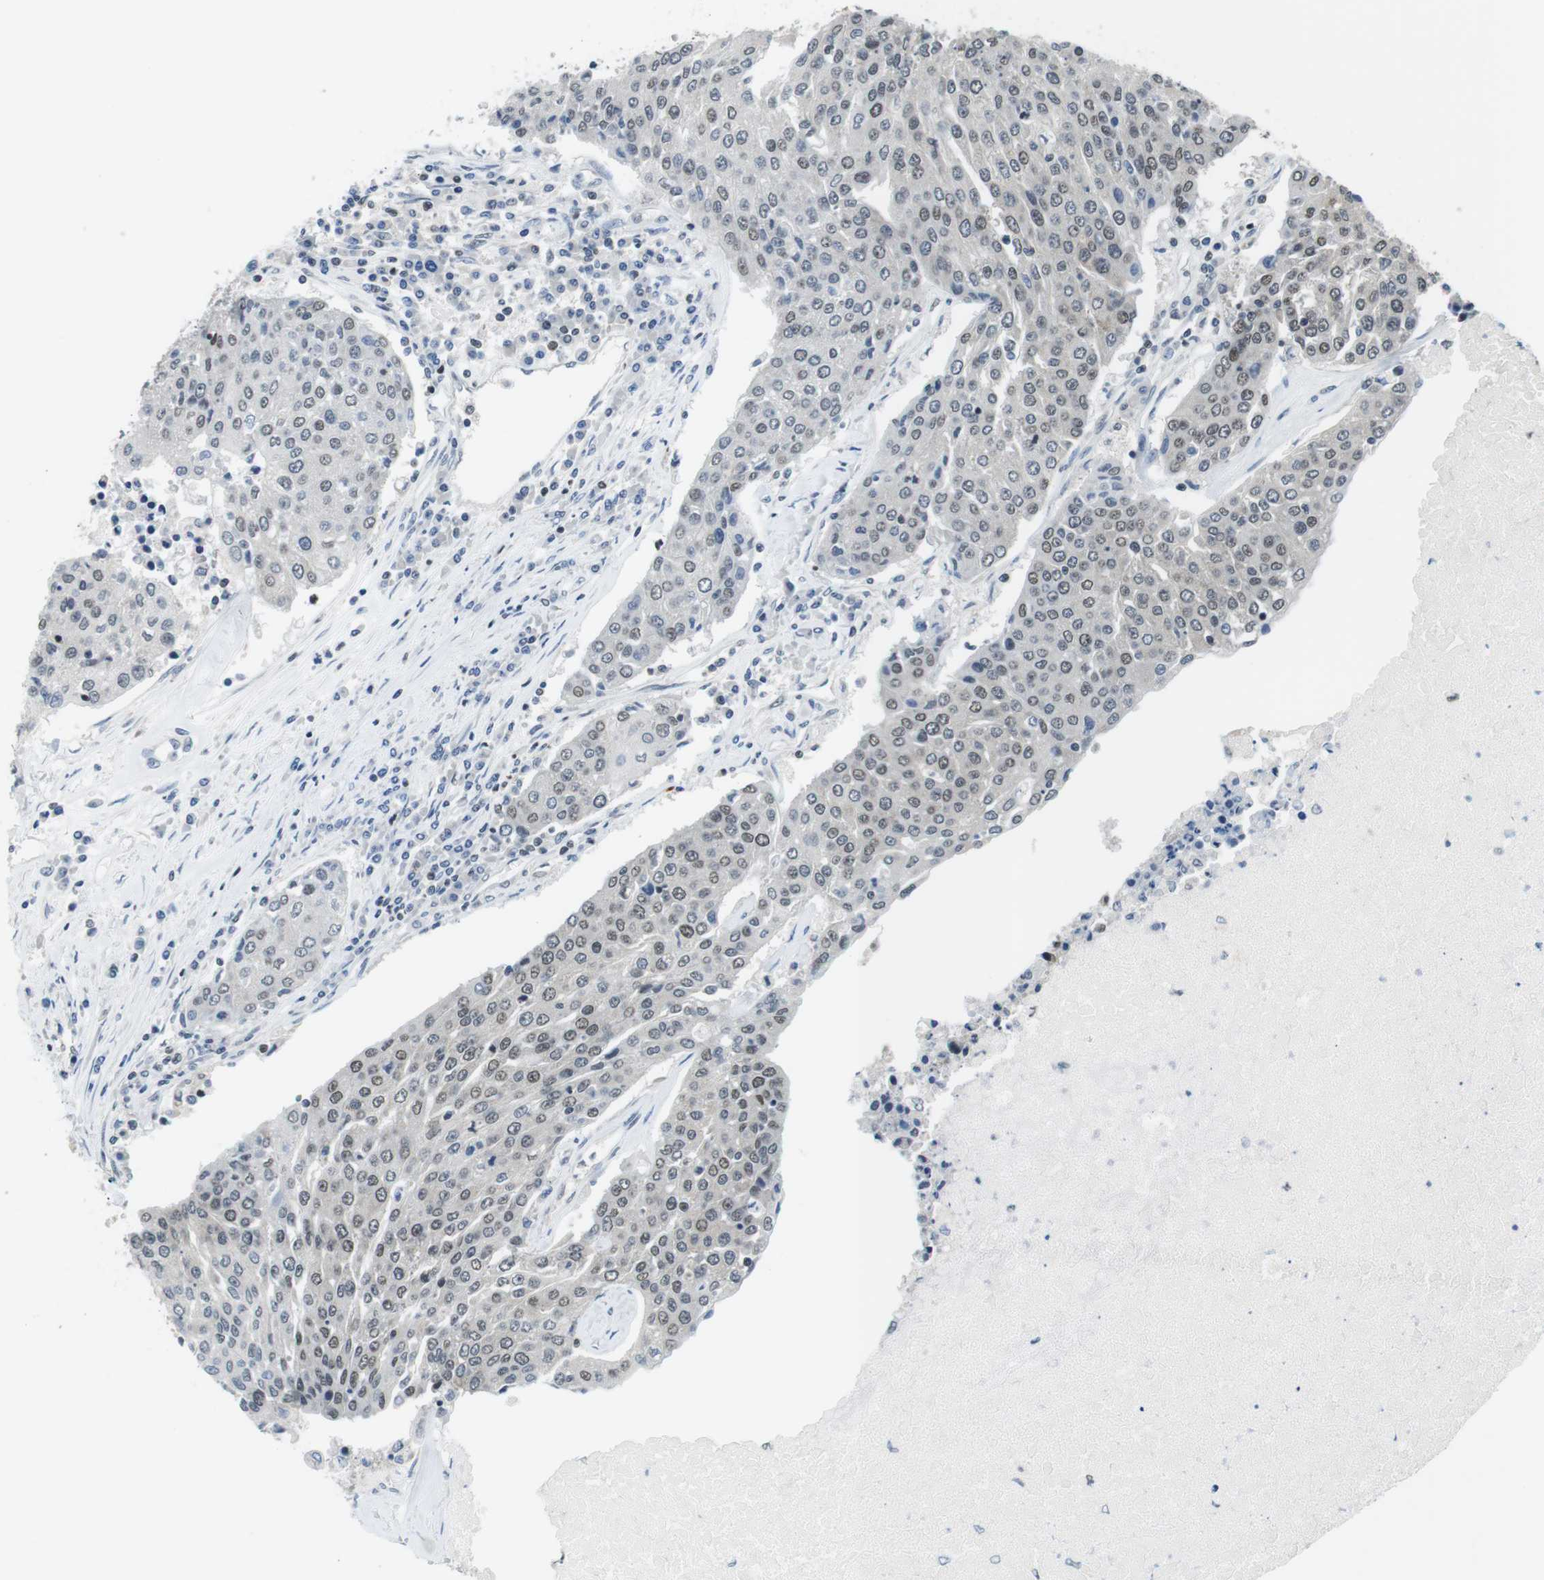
{"staining": {"intensity": "weak", "quantity": "<25%", "location": "nuclear"}, "tissue": "urothelial cancer", "cell_type": "Tumor cells", "image_type": "cancer", "snomed": [{"axis": "morphology", "description": "Urothelial carcinoma, High grade"}, {"axis": "topography", "description": "Urinary bladder"}], "caption": "Tumor cells show no significant protein expression in urothelial carcinoma (high-grade). (Stains: DAB immunohistochemistry with hematoxylin counter stain, Microscopy: brightfield microscopy at high magnification).", "gene": "NEK4", "patient": {"sex": "female", "age": 85}}